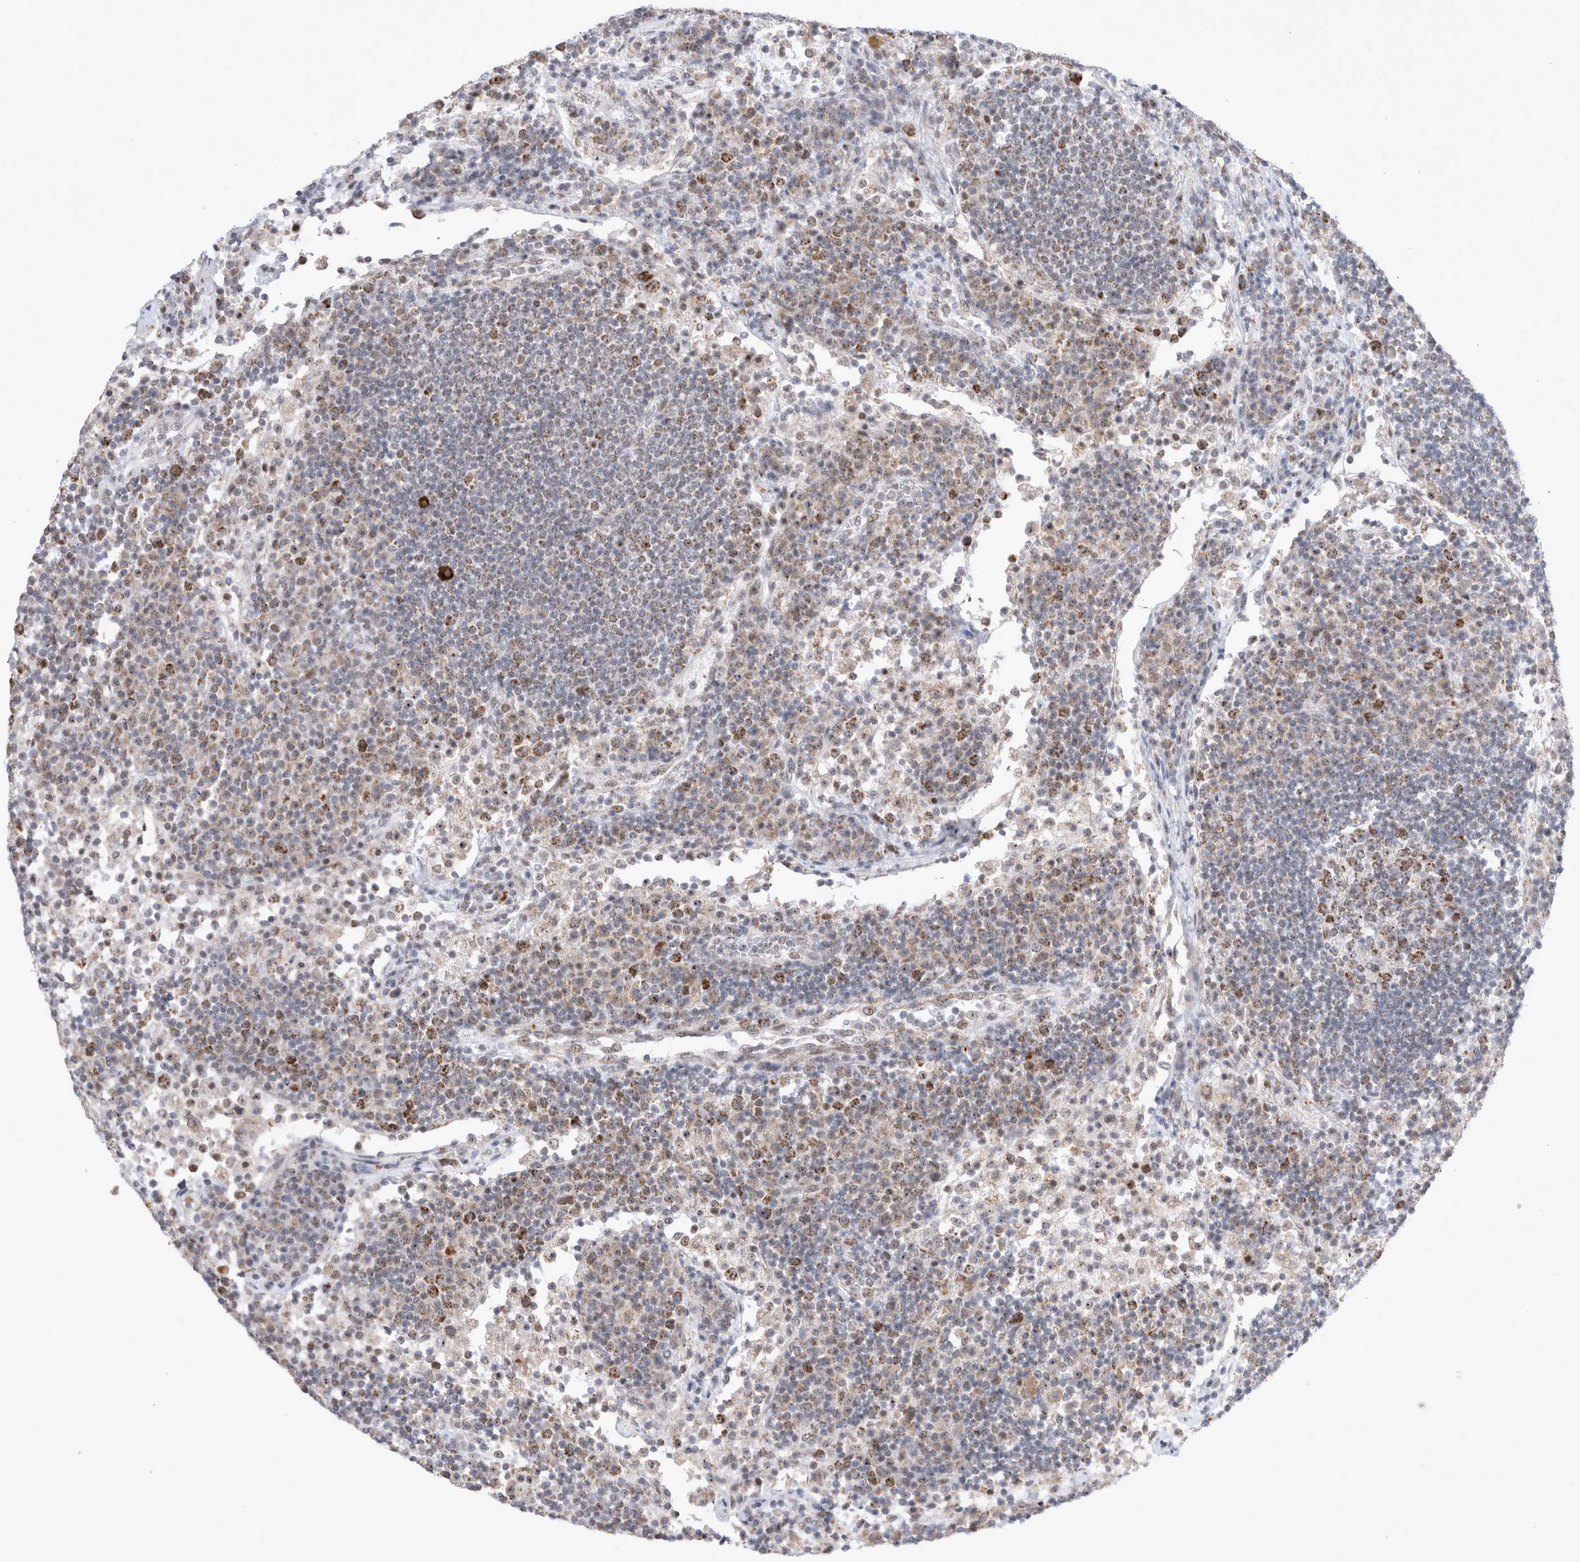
{"staining": {"intensity": "moderate", "quantity": "25%-75%", "location": "cytoplasmic/membranous"}, "tissue": "lymph node", "cell_type": "Germinal center cells", "image_type": "normal", "snomed": [{"axis": "morphology", "description": "Normal tissue, NOS"}, {"axis": "topography", "description": "Lymph node"}], "caption": "Immunohistochemistry of unremarkable lymph node shows medium levels of moderate cytoplasmic/membranous positivity in about 25%-75% of germinal center cells. Ihc stains the protein of interest in brown and the nuclei are stained blue.", "gene": "MRPL37", "patient": {"sex": "female", "age": 53}}